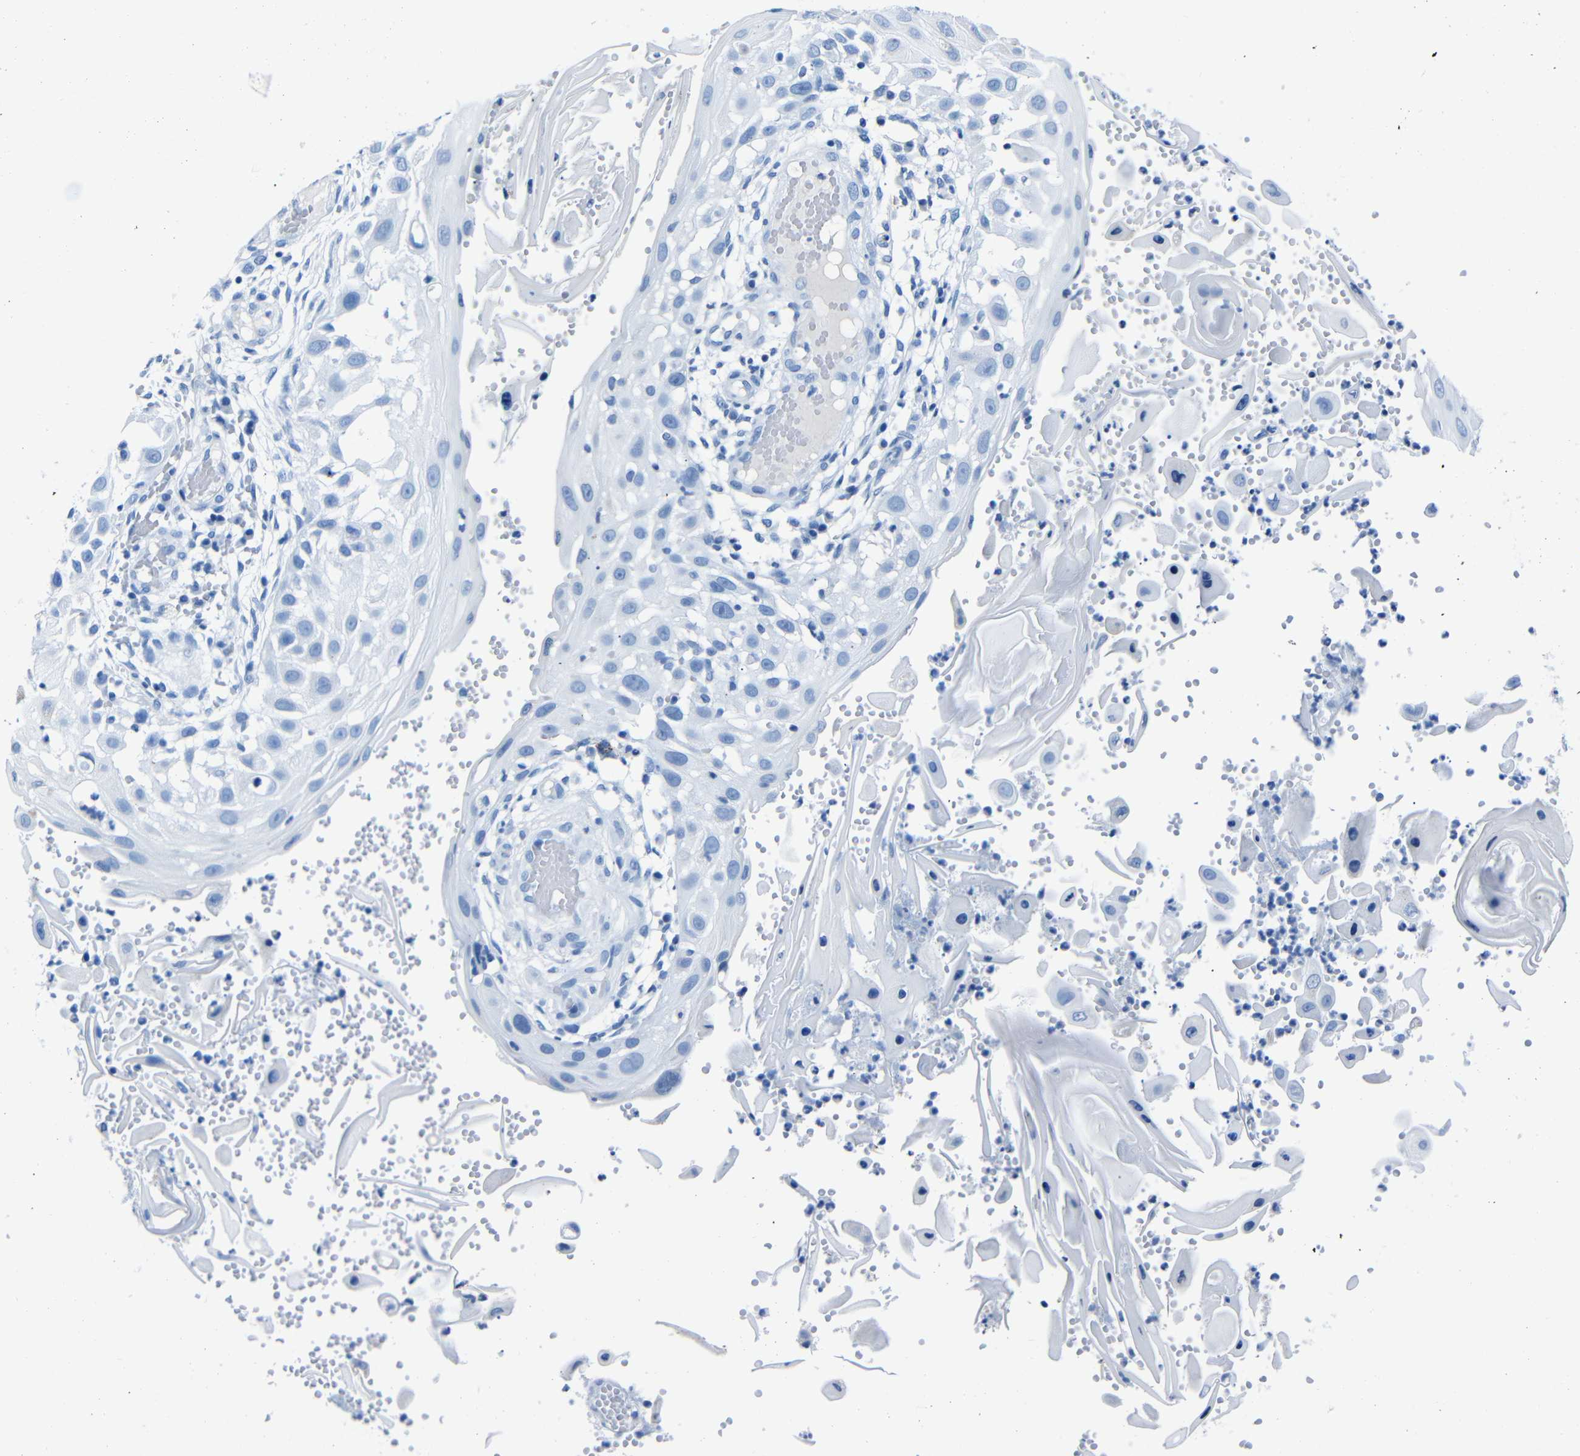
{"staining": {"intensity": "negative", "quantity": "none", "location": "none"}, "tissue": "skin cancer", "cell_type": "Tumor cells", "image_type": "cancer", "snomed": [{"axis": "morphology", "description": "Squamous cell carcinoma, NOS"}, {"axis": "topography", "description": "Skin"}], "caption": "Immunohistochemistry photomicrograph of neoplastic tissue: human skin cancer (squamous cell carcinoma) stained with DAB demonstrates no significant protein expression in tumor cells.", "gene": "CLDN11", "patient": {"sex": "female", "age": 44}}